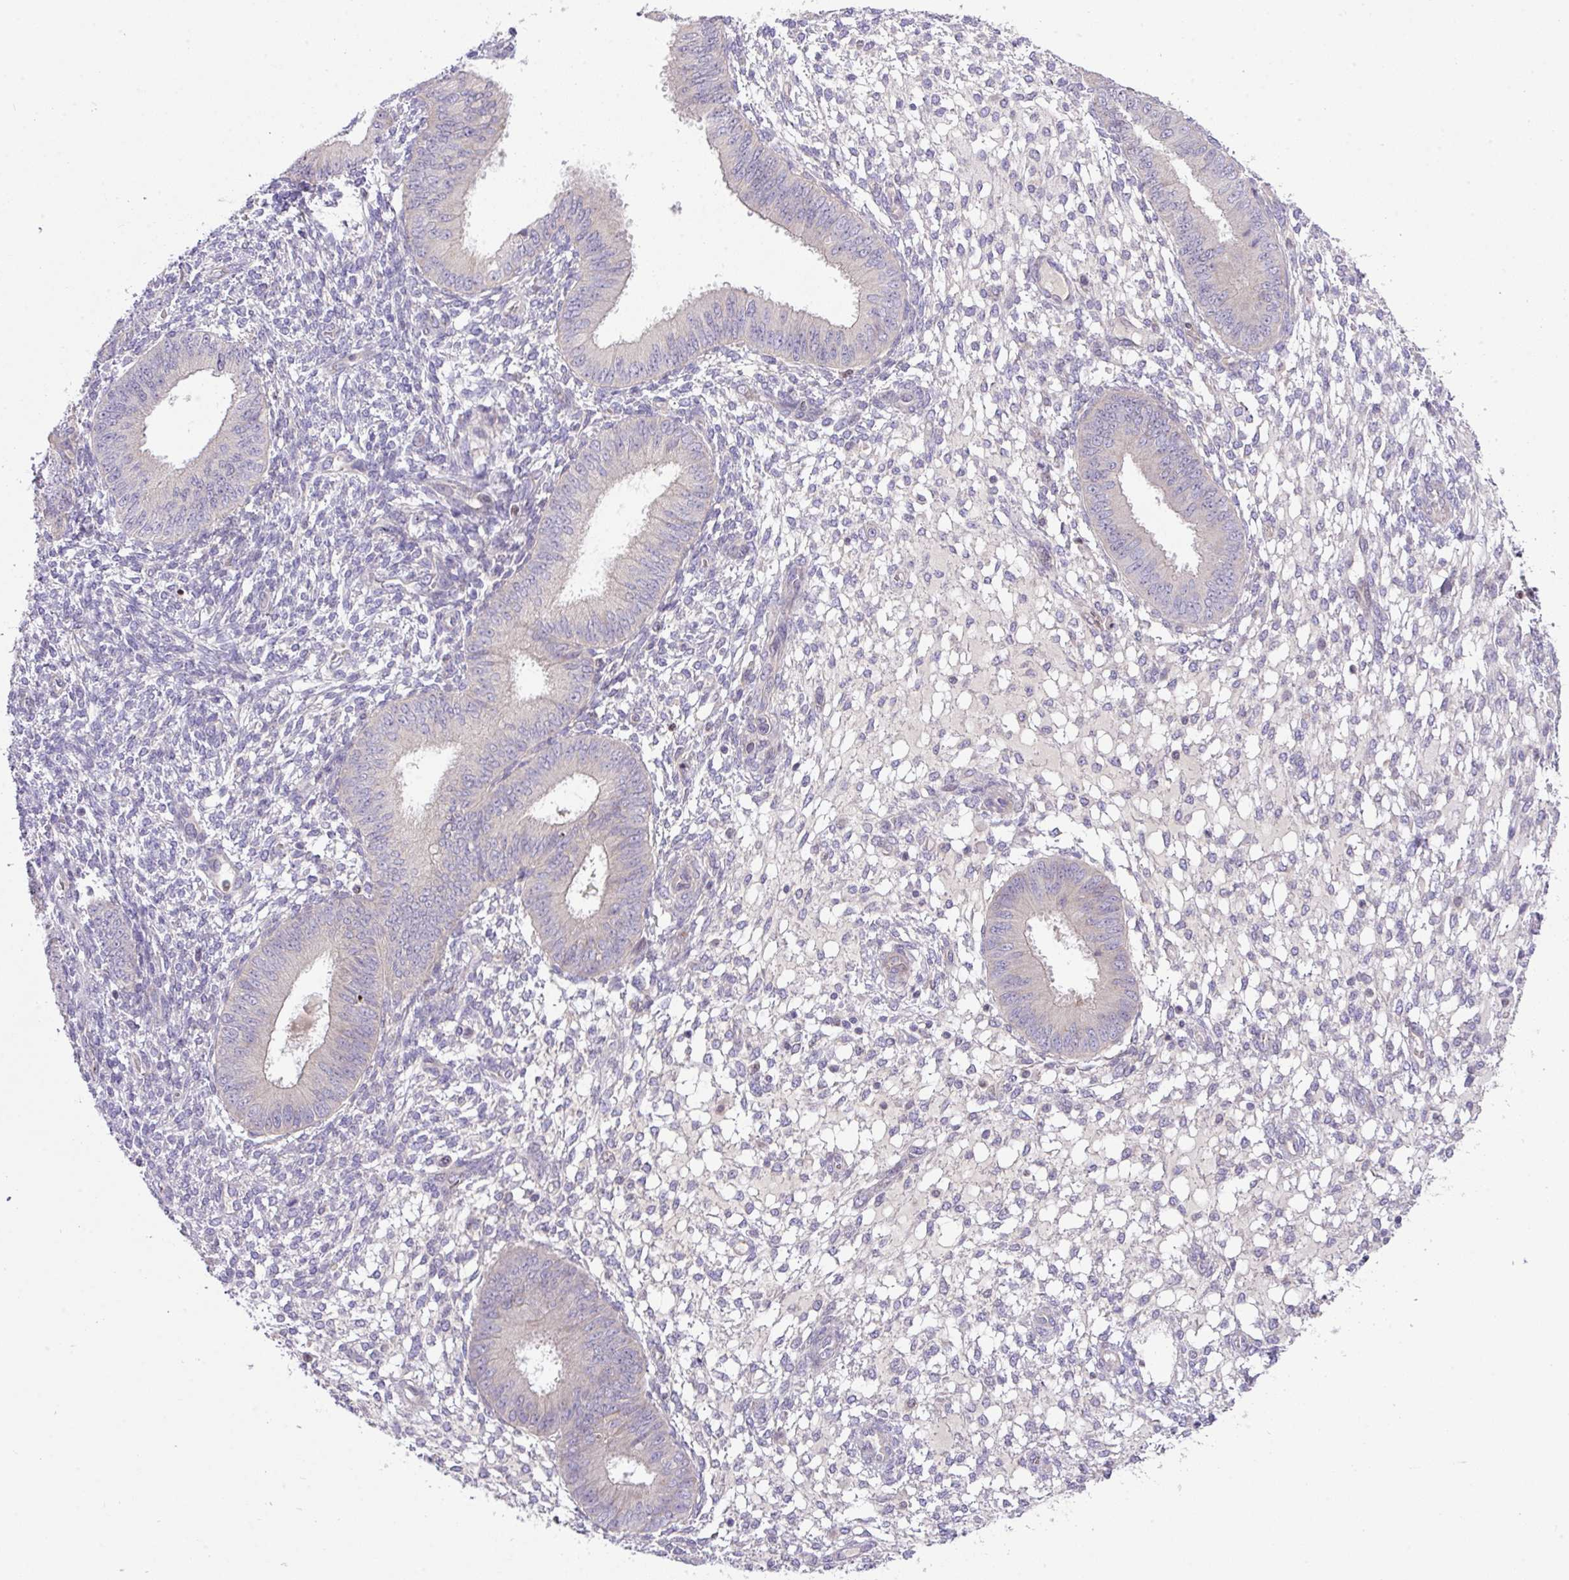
{"staining": {"intensity": "negative", "quantity": "none", "location": "none"}, "tissue": "endometrium", "cell_type": "Cells in endometrial stroma", "image_type": "normal", "snomed": [{"axis": "morphology", "description": "Normal tissue, NOS"}, {"axis": "topography", "description": "Endometrium"}], "caption": "There is no significant staining in cells in endometrial stroma of endometrium. Nuclei are stained in blue.", "gene": "ZNF394", "patient": {"sex": "female", "age": 49}}